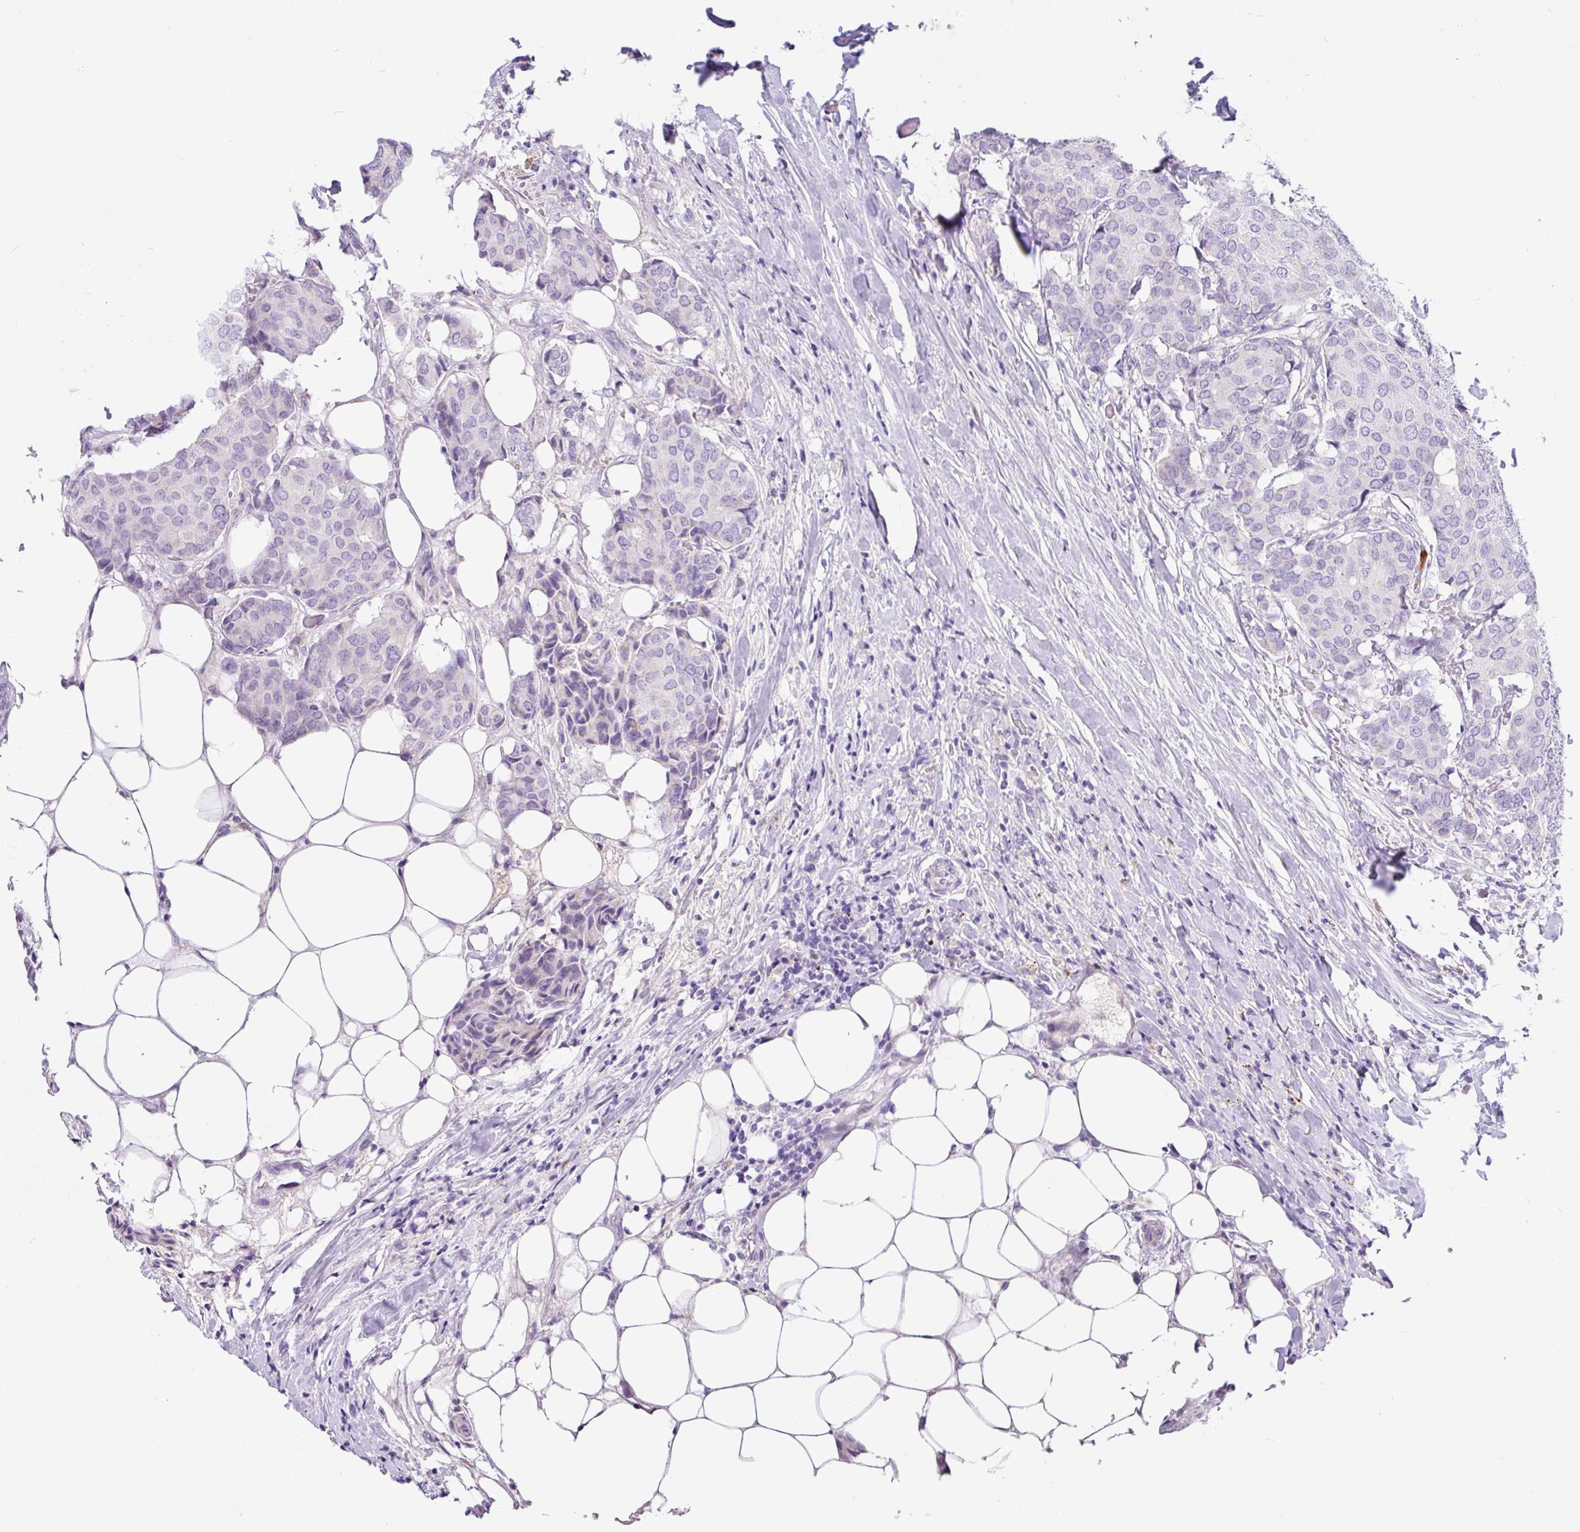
{"staining": {"intensity": "negative", "quantity": "none", "location": "none"}, "tissue": "breast cancer", "cell_type": "Tumor cells", "image_type": "cancer", "snomed": [{"axis": "morphology", "description": "Duct carcinoma"}, {"axis": "topography", "description": "Breast"}], "caption": "This image is of invasive ductal carcinoma (breast) stained with immunohistochemistry (IHC) to label a protein in brown with the nuclei are counter-stained blue. There is no positivity in tumor cells.", "gene": "SH2D3C", "patient": {"sex": "female", "age": 75}}